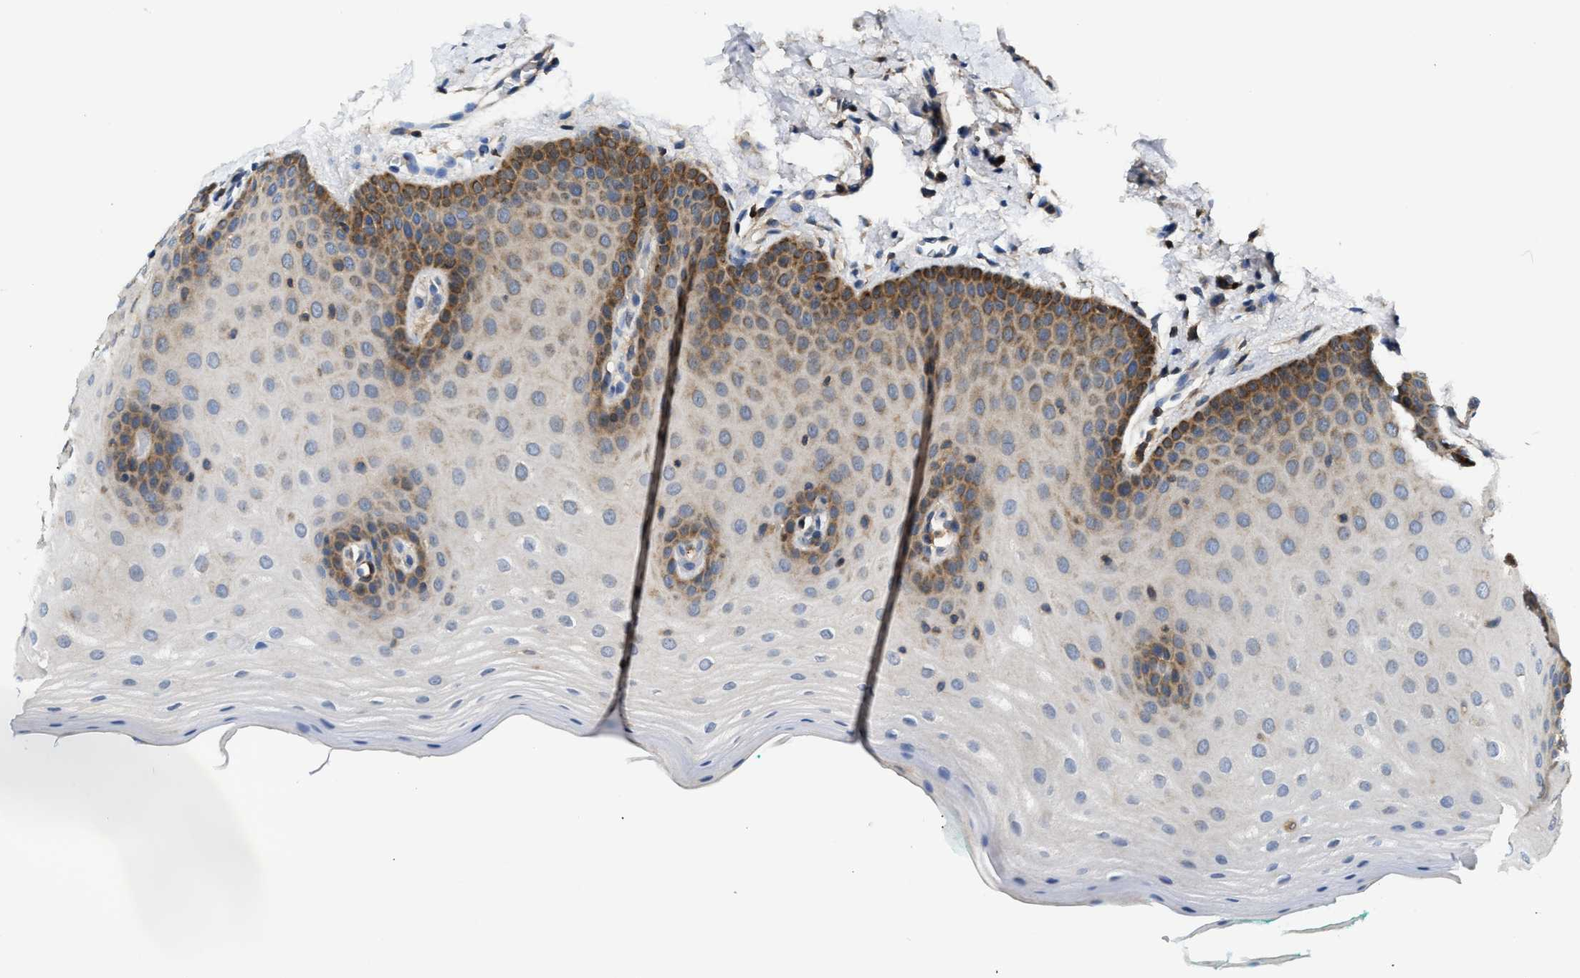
{"staining": {"intensity": "moderate", "quantity": "25%-75%", "location": "cytoplasmic/membranous"}, "tissue": "oral mucosa", "cell_type": "Squamous epithelial cells", "image_type": "normal", "snomed": [{"axis": "morphology", "description": "Normal tissue, NOS"}, {"axis": "topography", "description": "Skin"}, {"axis": "topography", "description": "Oral tissue"}], "caption": "Immunohistochemistry of normal oral mucosa shows medium levels of moderate cytoplasmic/membranous staining in about 25%-75% of squamous epithelial cells.", "gene": "CCM2", "patient": {"sex": "male", "age": 84}}